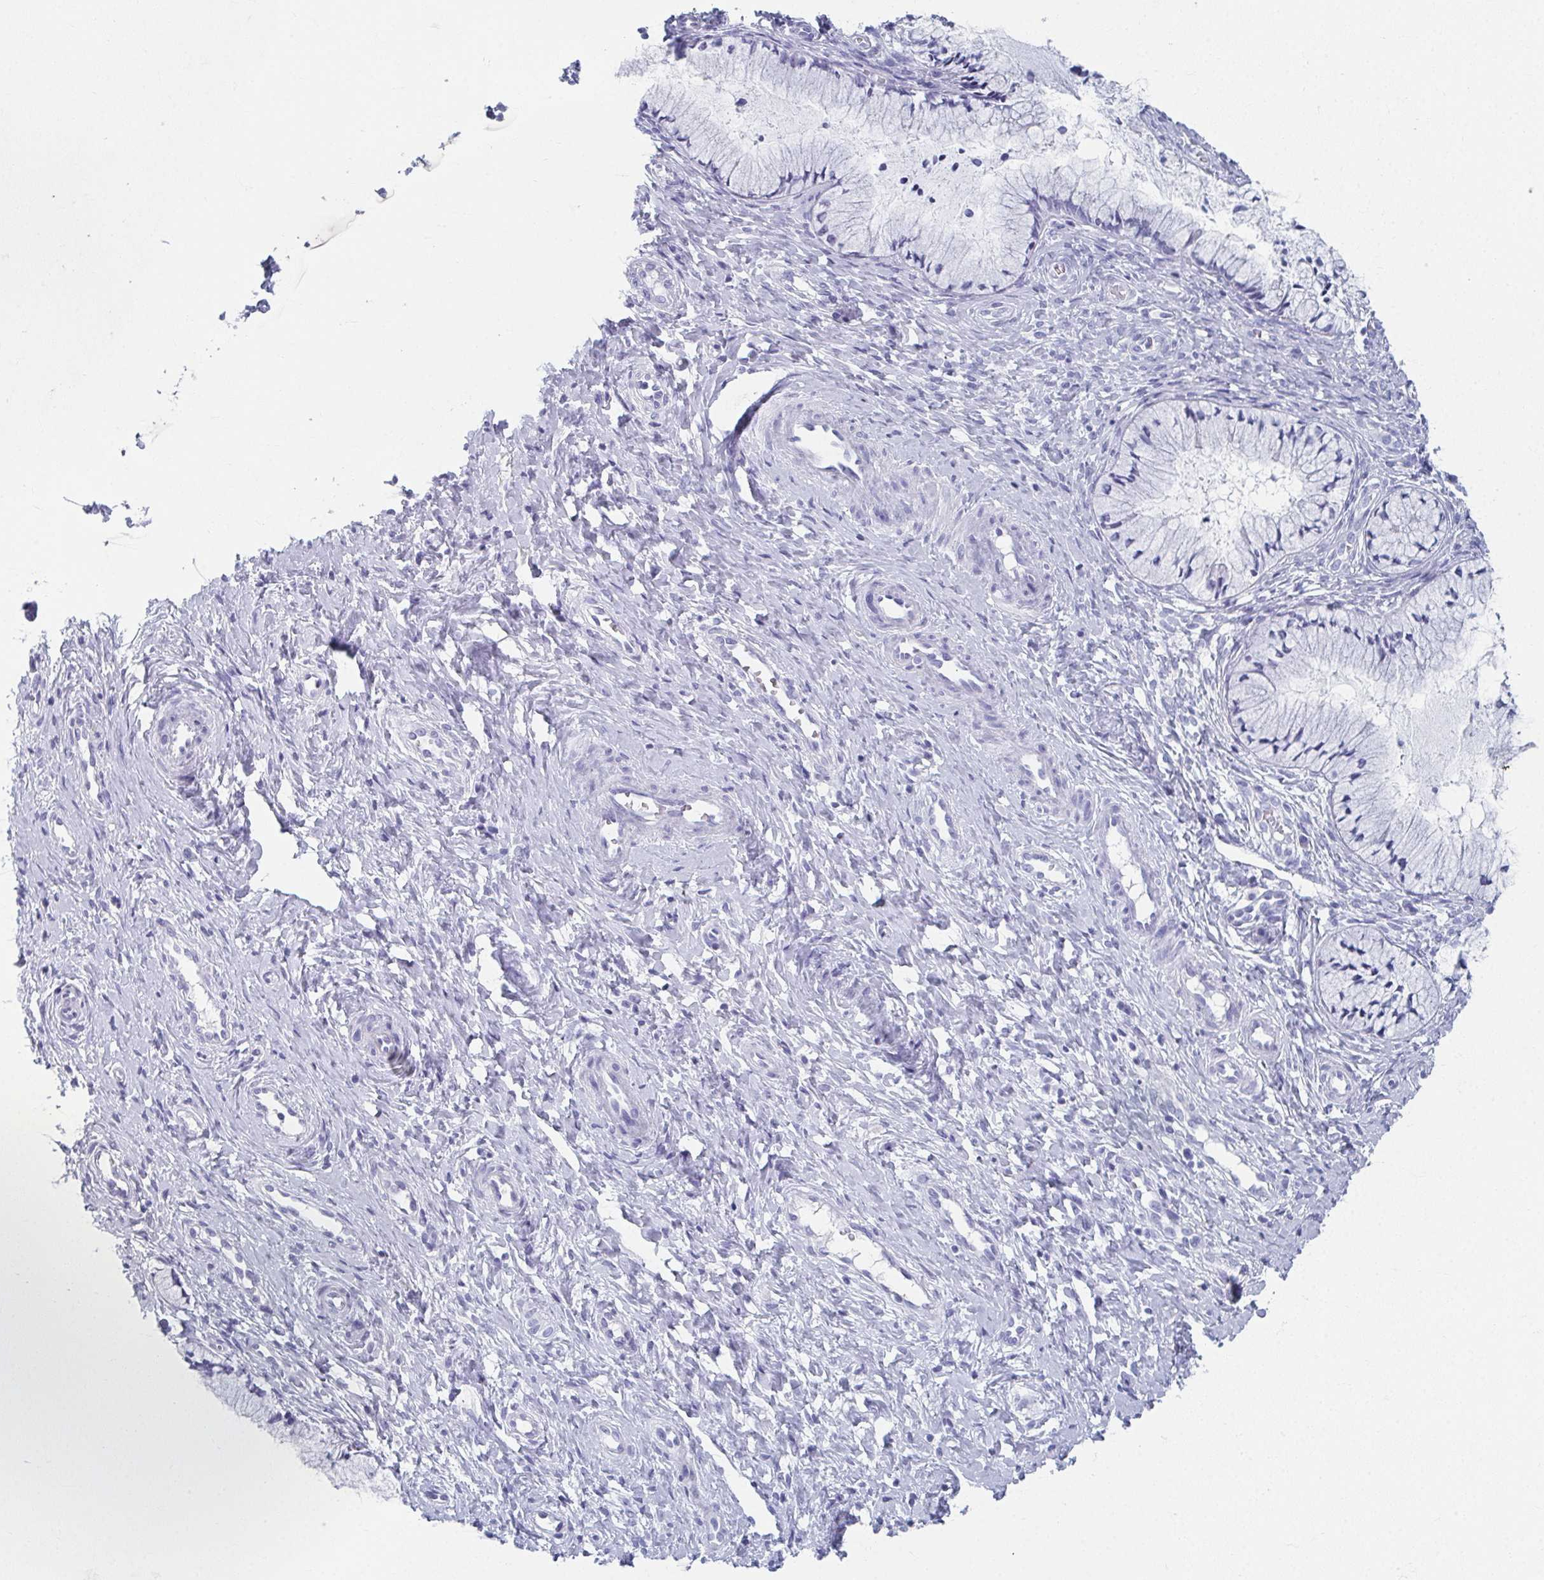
{"staining": {"intensity": "negative", "quantity": "none", "location": "none"}, "tissue": "cervix", "cell_type": "Glandular cells", "image_type": "normal", "snomed": [{"axis": "morphology", "description": "Normal tissue, NOS"}, {"axis": "topography", "description": "Cervix"}], "caption": "IHC of benign cervix shows no expression in glandular cells. Brightfield microscopy of immunohistochemistry stained with DAB (3,3'-diaminobenzidine) (brown) and hematoxylin (blue), captured at high magnification.", "gene": "GHRL", "patient": {"sex": "female", "age": 36}}